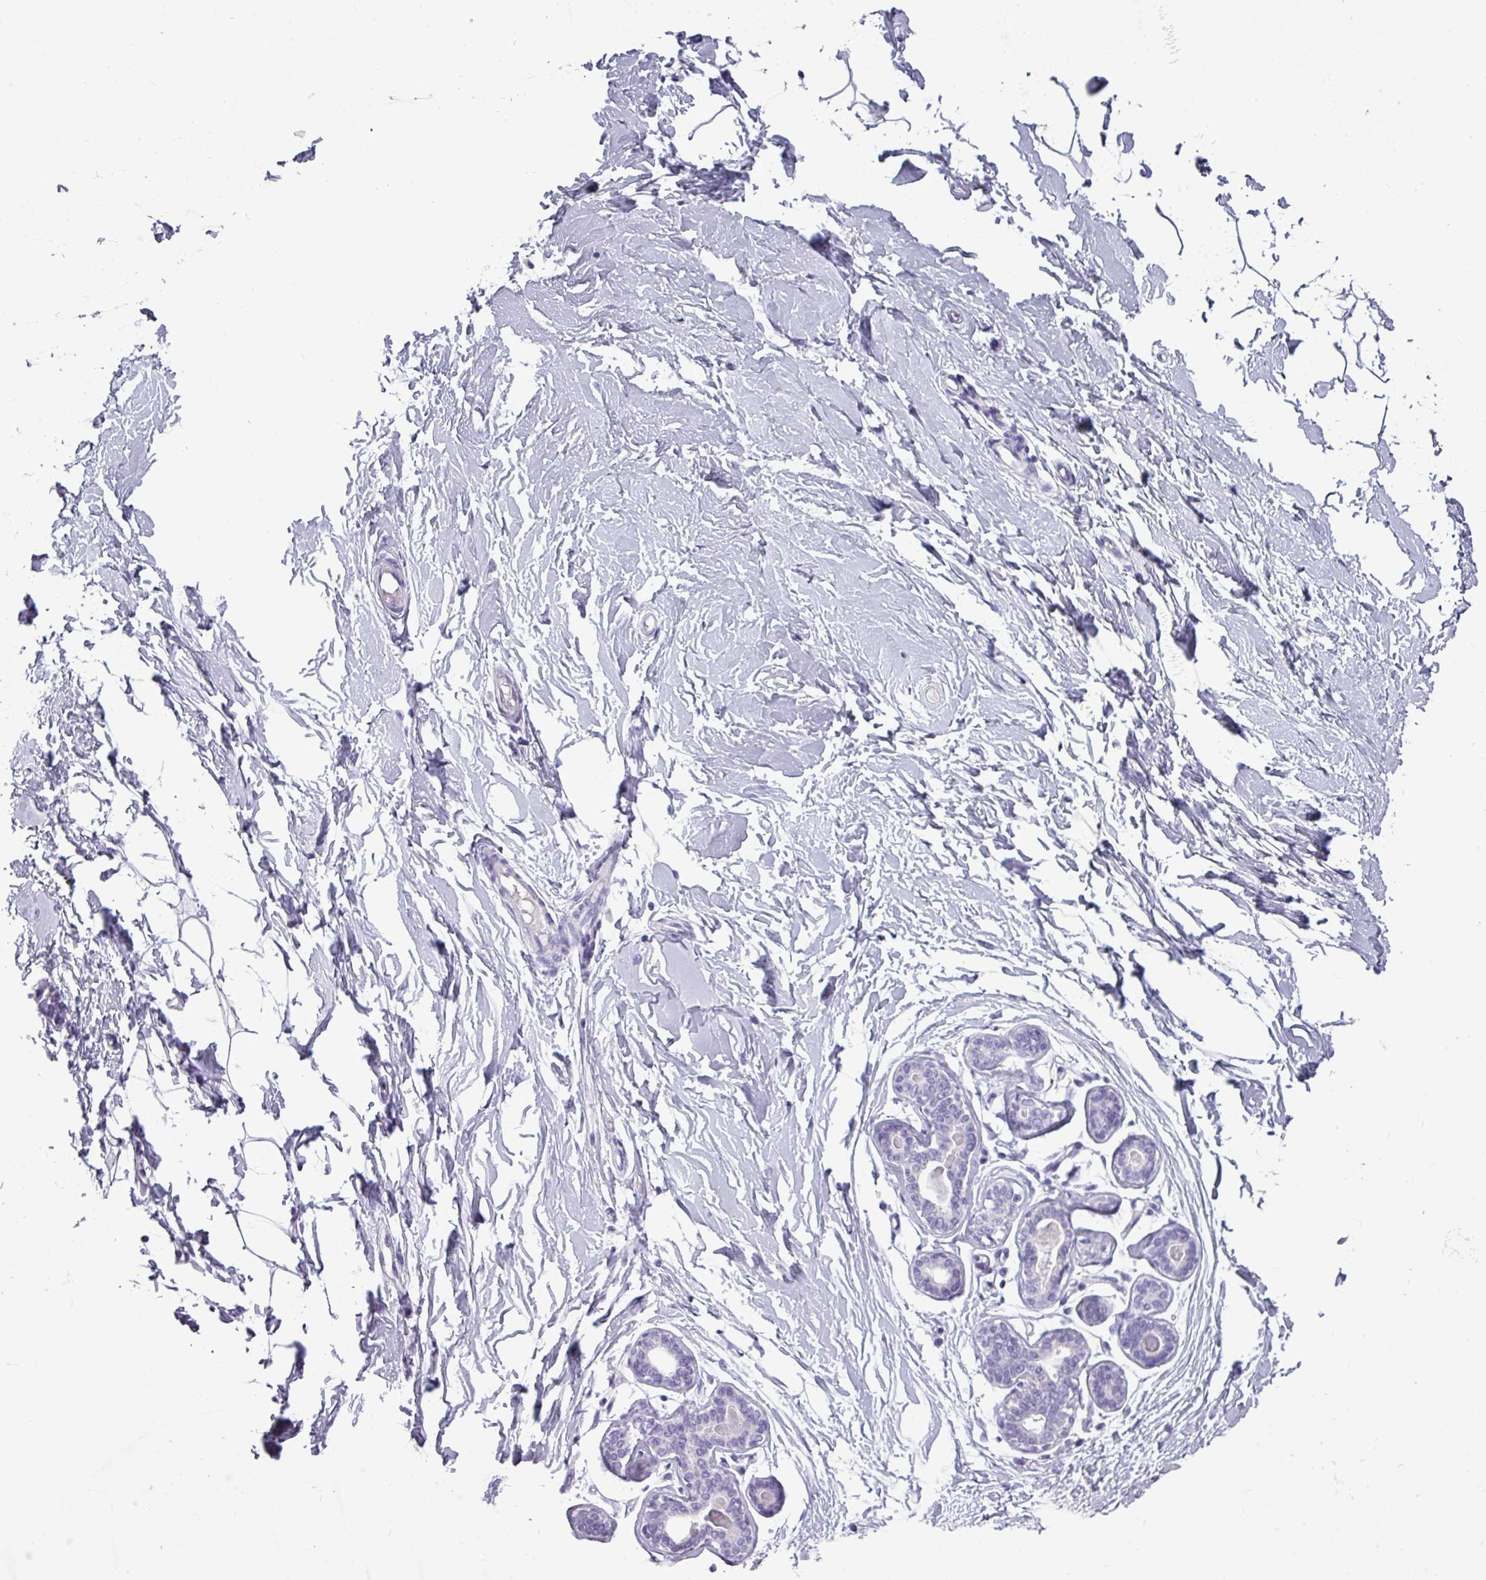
{"staining": {"intensity": "negative", "quantity": "none", "location": "none"}, "tissue": "breast", "cell_type": "Adipocytes", "image_type": "normal", "snomed": [{"axis": "morphology", "description": "Normal tissue, NOS"}, {"axis": "topography", "description": "Breast"}], "caption": "There is no significant expression in adipocytes of breast. (DAB immunohistochemistry (IHC) visualized using brightfield microscopy, high magnification).", "gene": "TMEM91", "patient": {"sex": "female", "age": 23}}